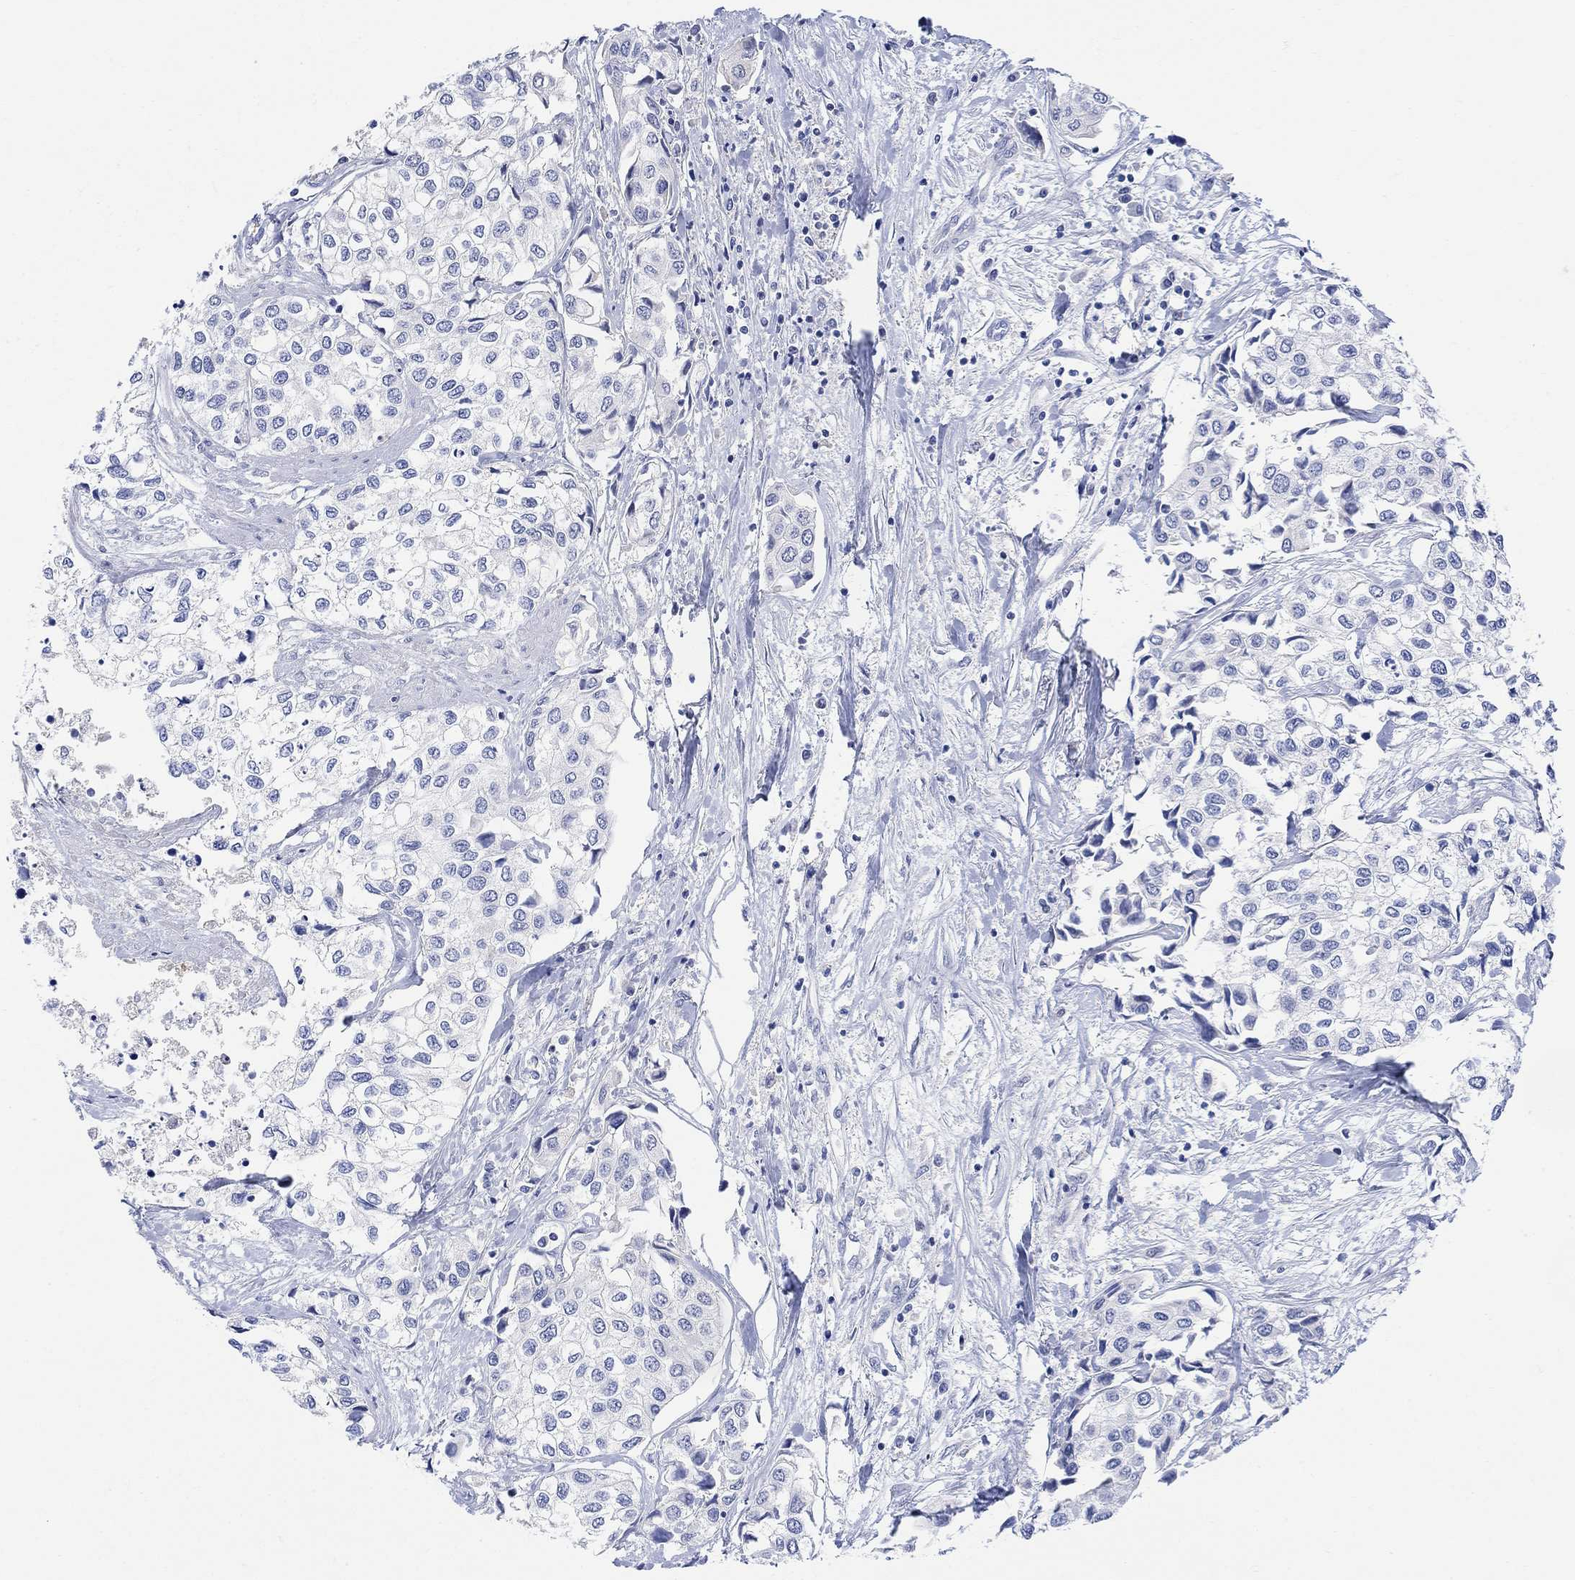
{"staining": {"intensity": "negative", "quantity": "none", "location": "none"}, "tissue": "urothelial cancer", "cell_type": "Tumor cells", "image_type": "cancer", "snomed": [{"axis": "morphology", "description": "Urothelial carcinoma, High grade"}, {"axis": "topography", "description": "Urinary bladder"}], "caption": "This photomicrograph is of urothelial cancer stained with IHC to label a protein in brown with the nuclei are counter-stained blue. There is no staining in tumor cells.", "gene": "ARSK", "patient": {"sex": "male", "age": 73}}